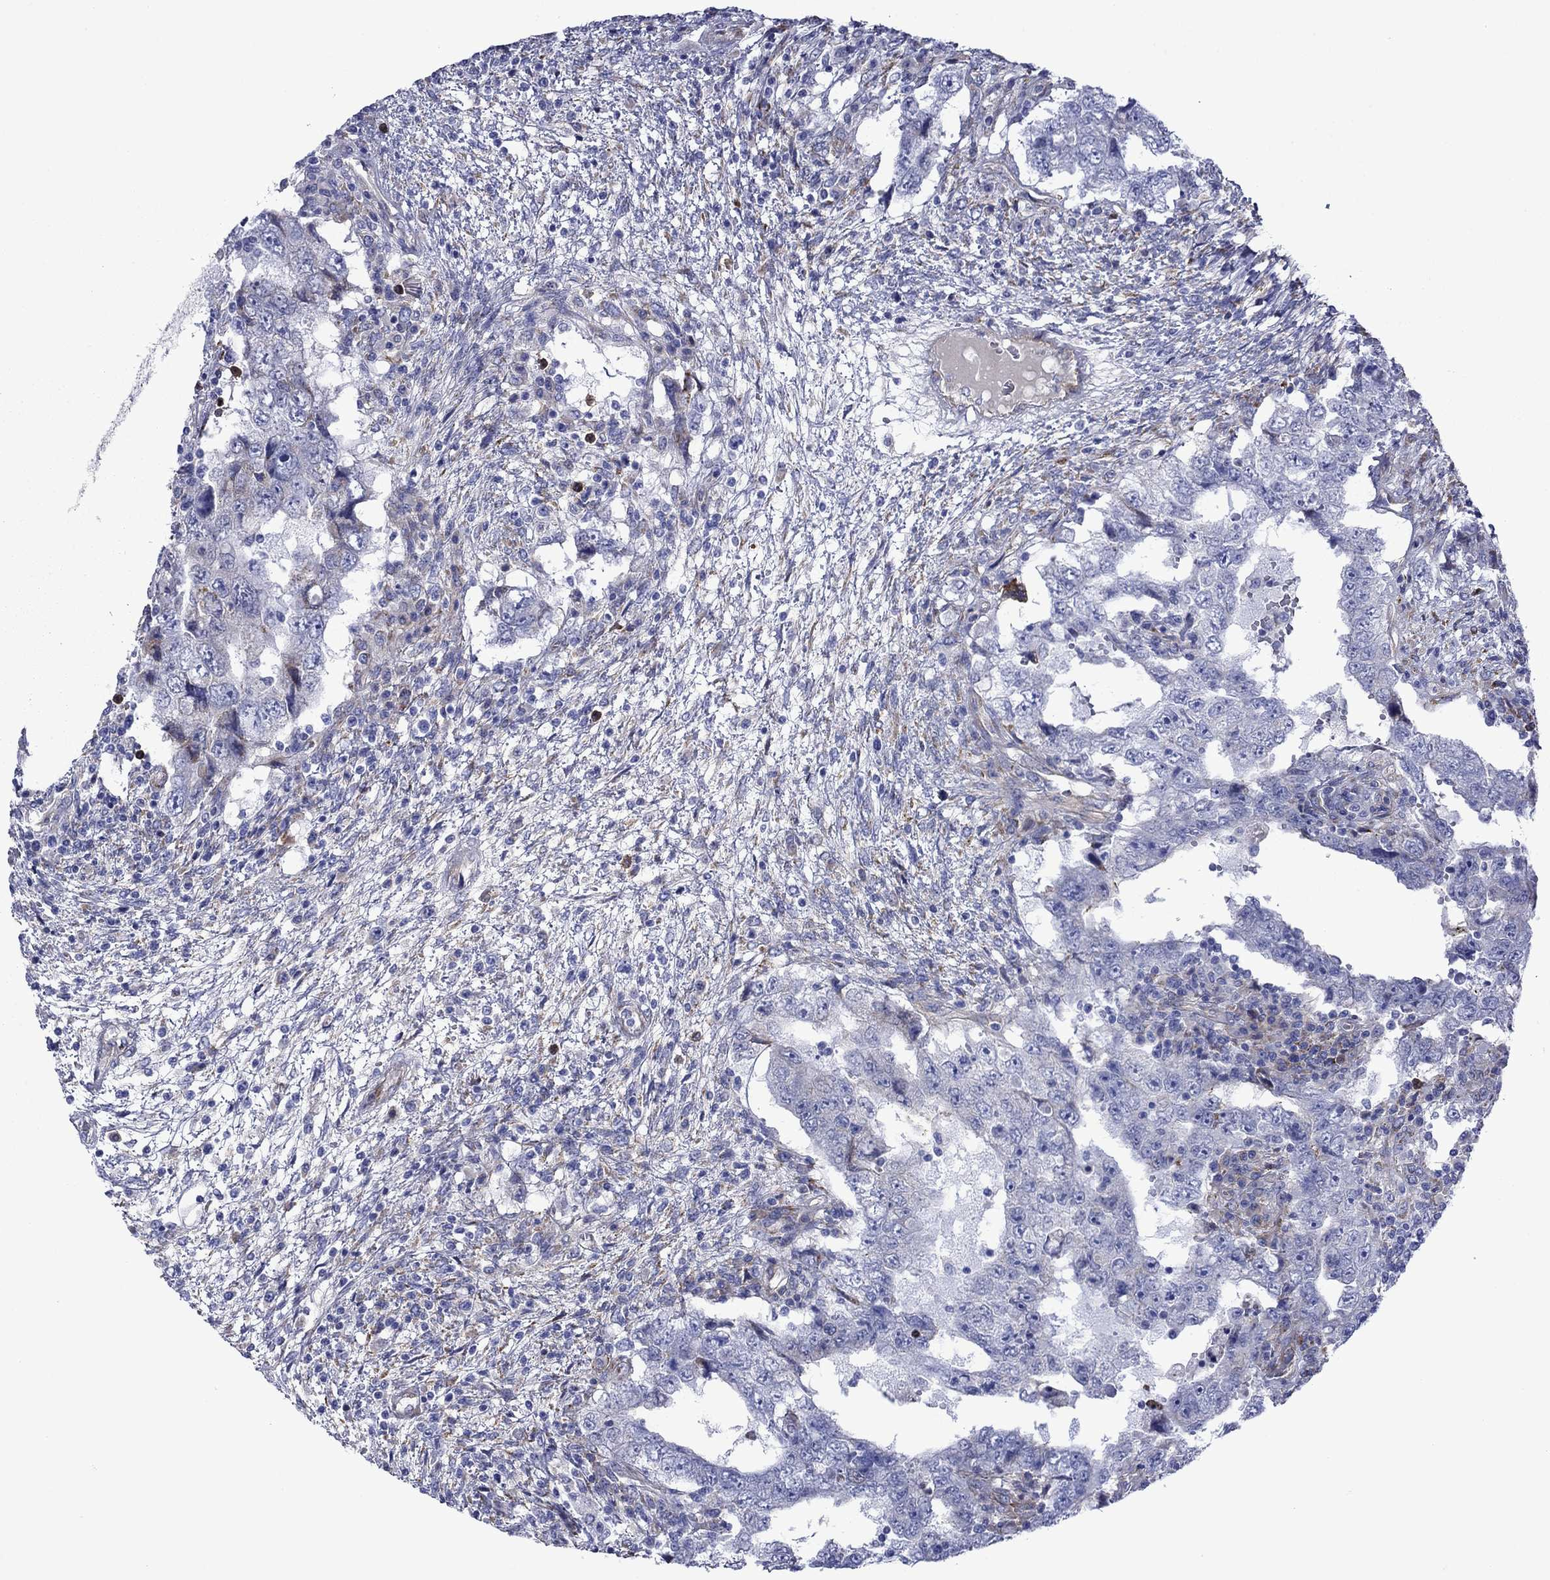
{"staining": {"intensity": "negative", "quantity": "none", "location": "none"}, "tissue": "testis cancer", "cell_type": "Tumor cells", "image_type": "cancer", "snomed": [{"axis": "morphology", "description": "Carcinoma, Embryonal, NOS"}, {"axis": "topography", "description": "Testis"}], "caption": "There is no significant staining in tumor cells of embryonal carcinoma (testis).", "gene": "HSPG2", "patient": {"sex": "male", "age": 26}}